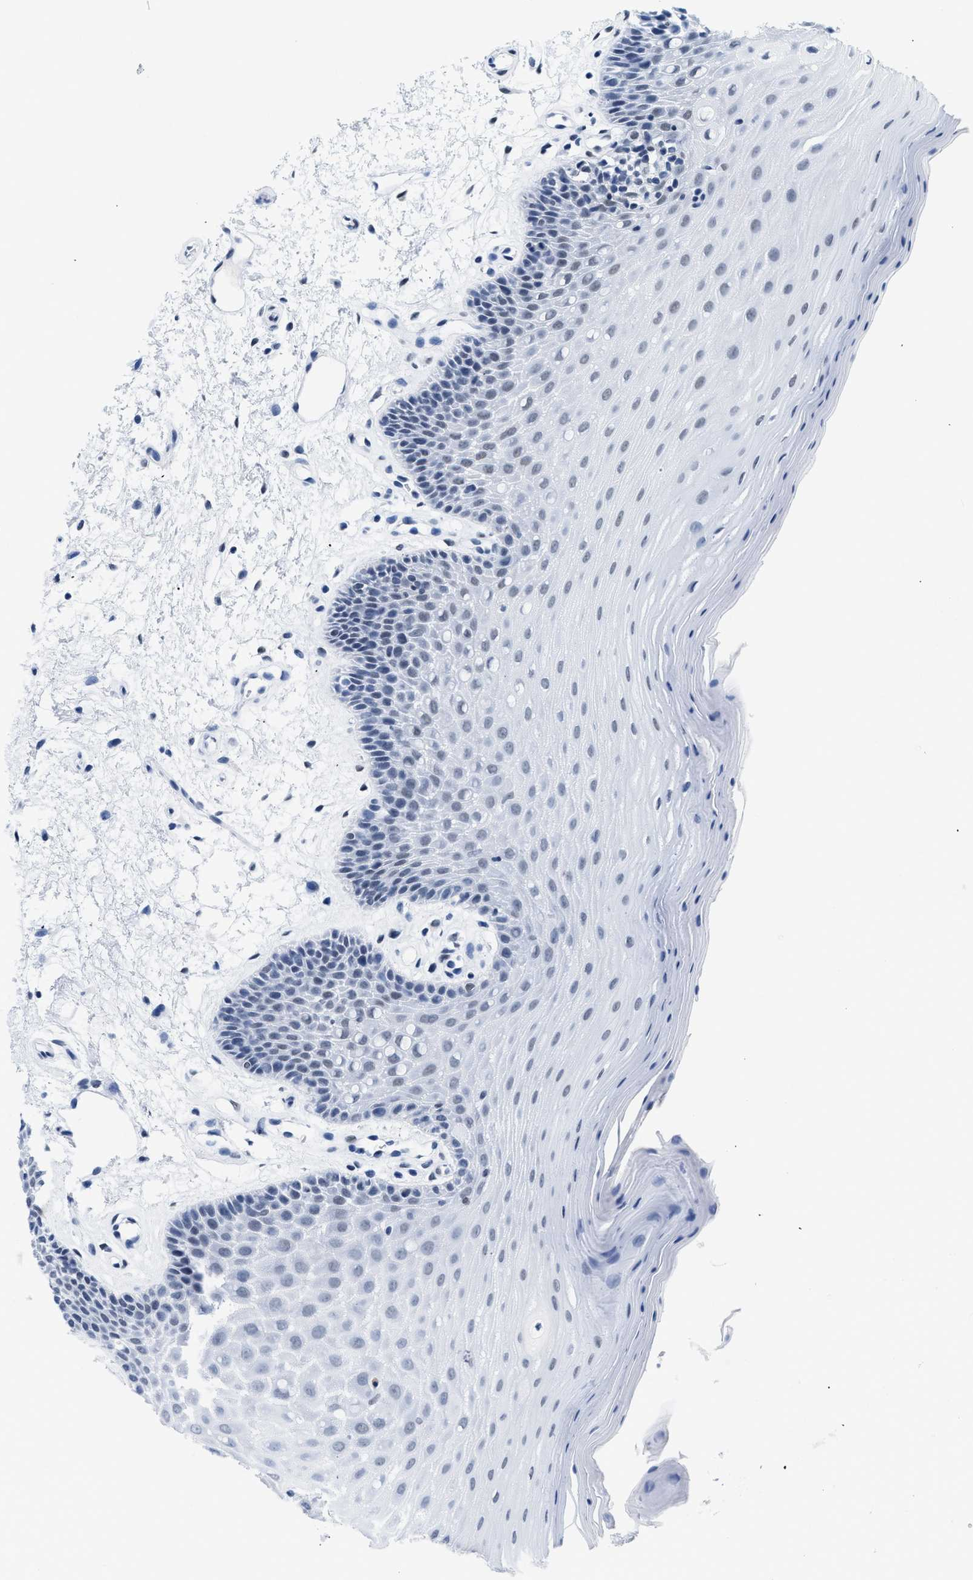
{"staining": {"intensity": "moderate", "quantity": "<25%", "location": "nuclear"}, "tissue": "oral mucosa", "cell_type": "Squamous epithelial cells", "image_type": "normal", "snomed": [{"axis": "morphology", "description": "Normal tissue, NOS"}, {"axis": "morphology", "description": "Squamous cell carcinoma, NOS"}, {"axis": "topography", "description": "Oral tissue"}, {"axis": "topography", "description": "Head-Neck"}], "caption": "This is a micrograph of immunohistochemistry (IHC) staining of normal oral mucosa, which shows moderate staining in the nuclear of squamous epithelial cells.", "gene": "CTBP1", "patient": {"sex": "male", "age": 71}}